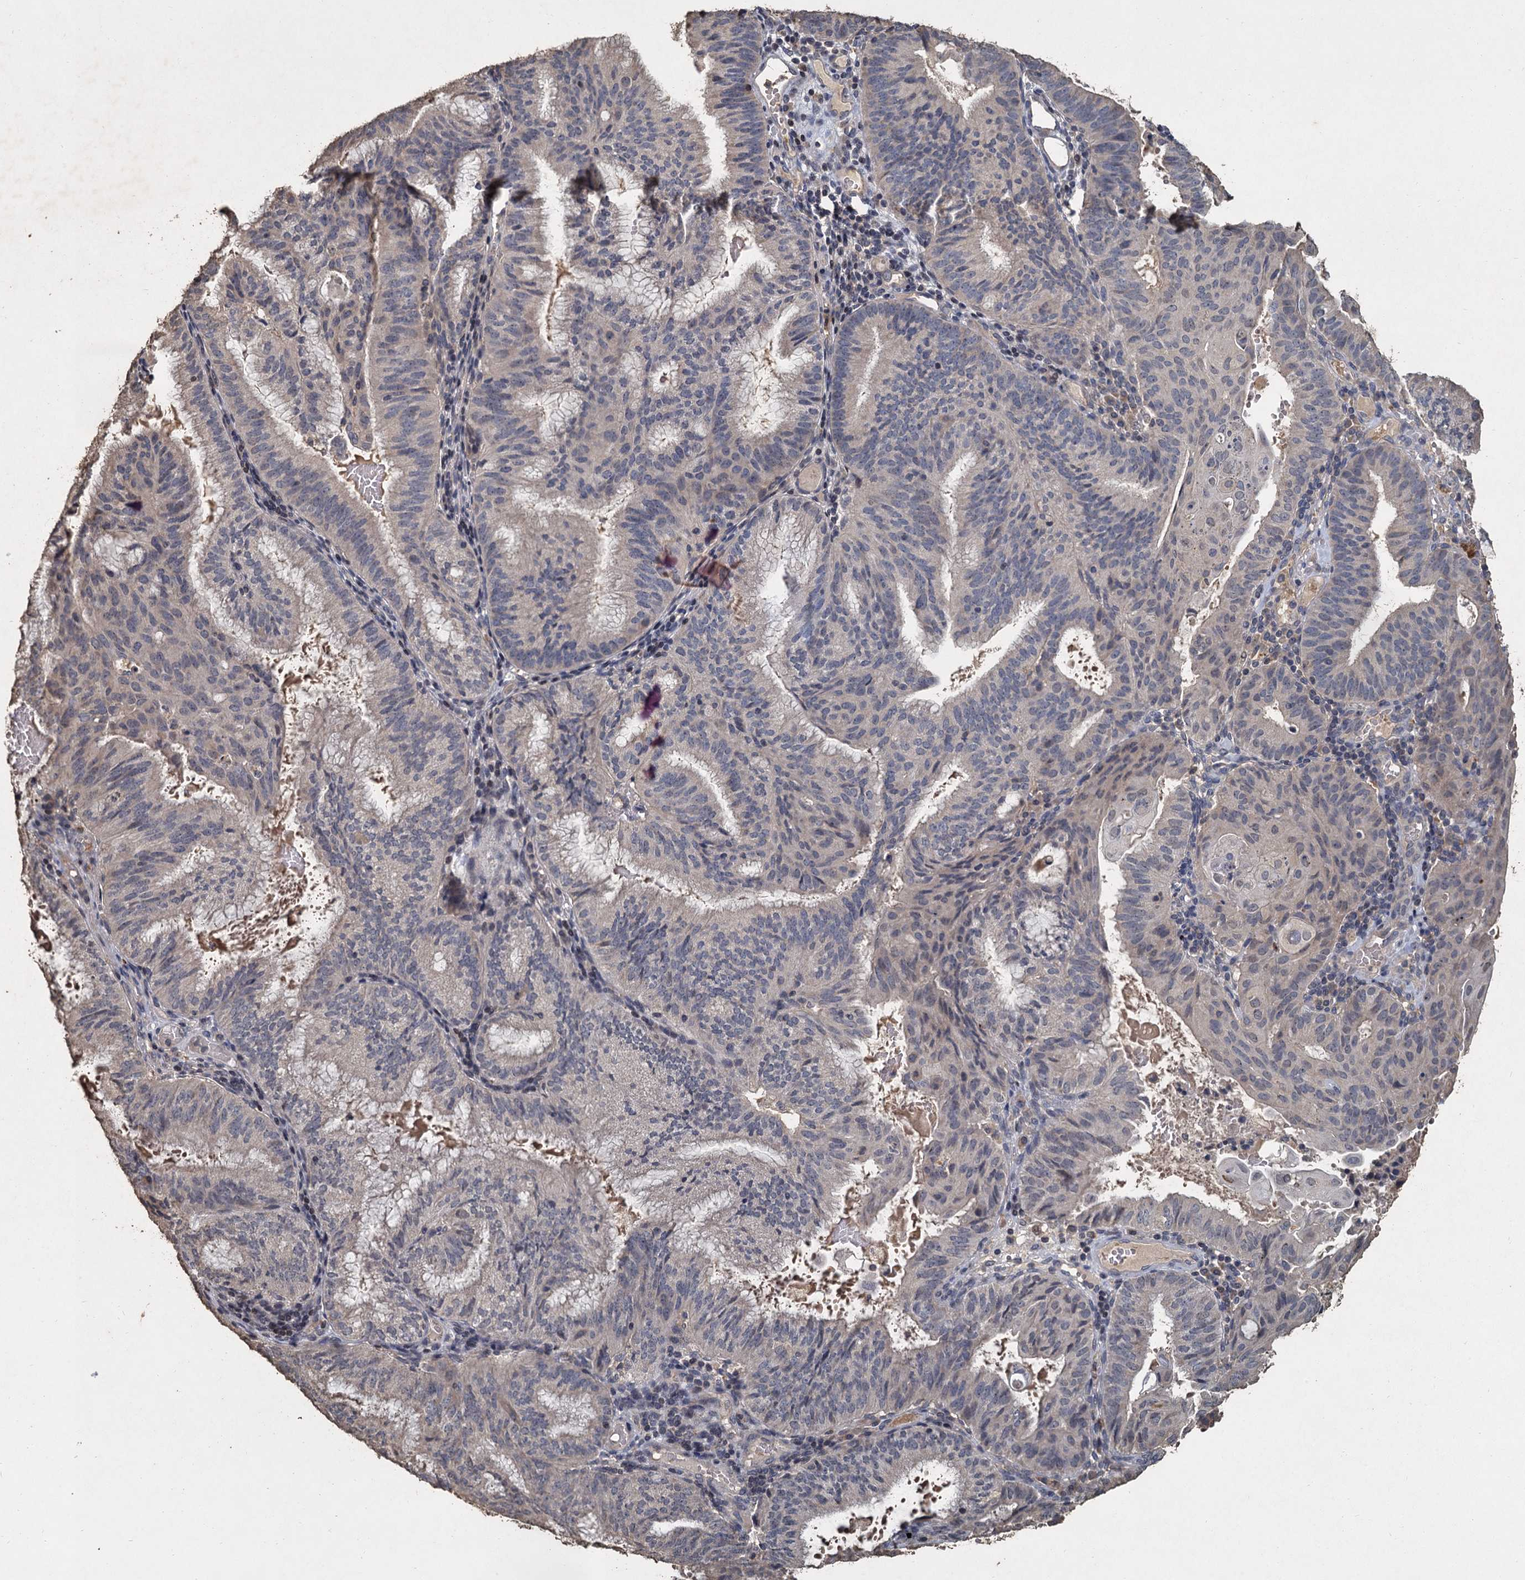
{"staining": {"intensity": "negative", "quantity": "none", "location": "none"}, "tissue": "endometrial cancer", "cell_type": "Tumor cells", "image_type": "cancer", "snomed": [{"axis": "morphology", "description": "Adenocarcinoma, NOS"}, {"axis": "topography", "description": "Endometrium"}], "caption": "Immunohistochemical staining of adenocarcinoma (endometrial) reveals no significant staining in tumor cells.", "gene": "CCDC61", "patient": {"sex": "female", "age": 49}}